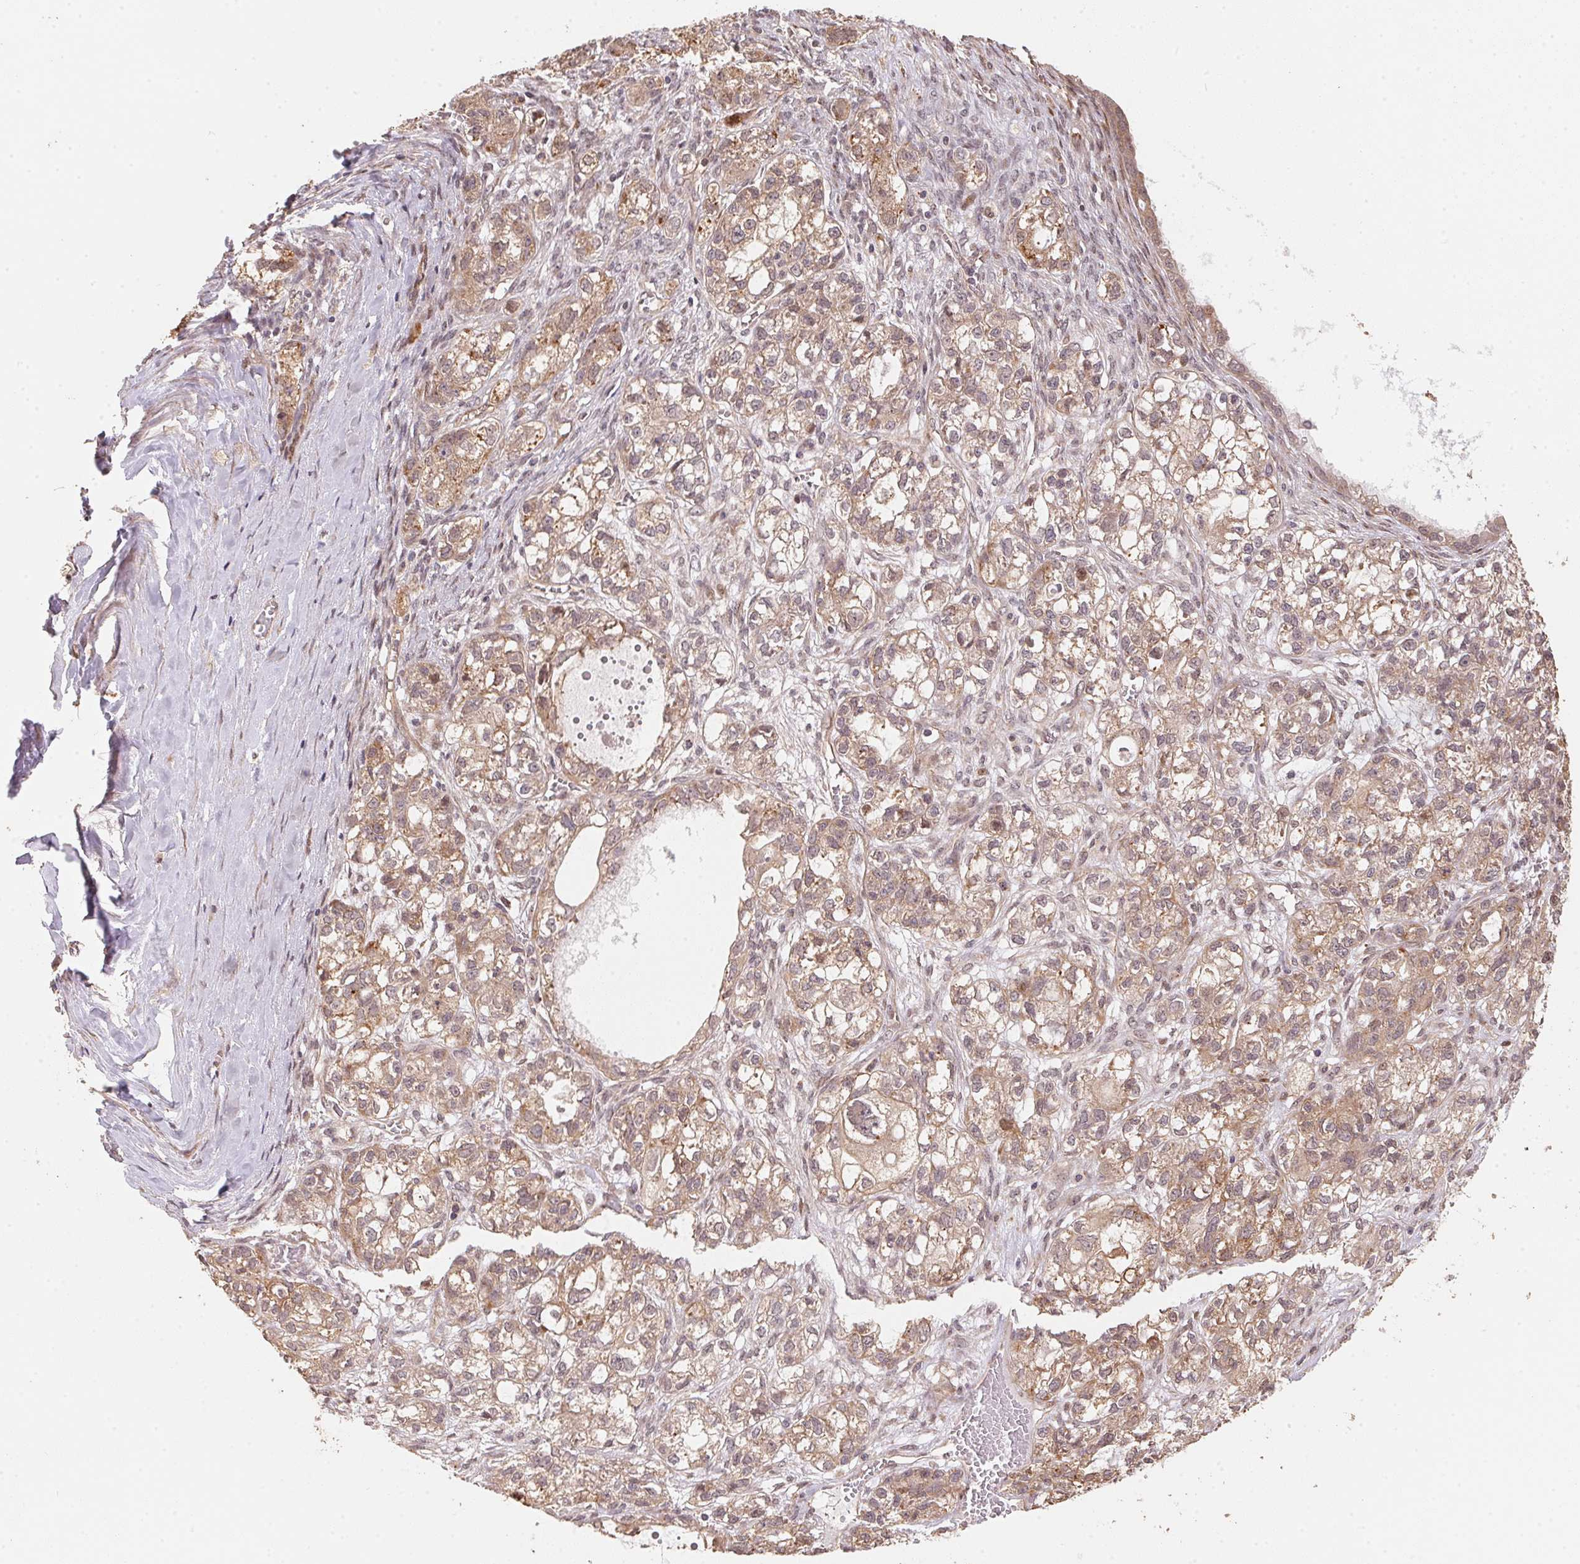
{"staining": {"intensity": "weak", "quantity": "25%-75%", "location": "cytoplasmic/membranous"}, "tissue": "ovarian cancer", "cell_type": "Tumor cells", "image_type": "cancer", "snomed": [{"axis": "morphology", "description": "Carcinoma, endometroid"}, {"axis": "topography", "description": "Ovary"}], "caption": "IHC (DAB (3,3'-diaminobenzidine)) staining of human ovarian cancer (endometroid carcinoma) displays weak cytoplasmic/membranous protein staining in approximately 25%-75% of tumor cells.", "gene": "TMEM222", "patient": {"sex": "female", "age": 64}}